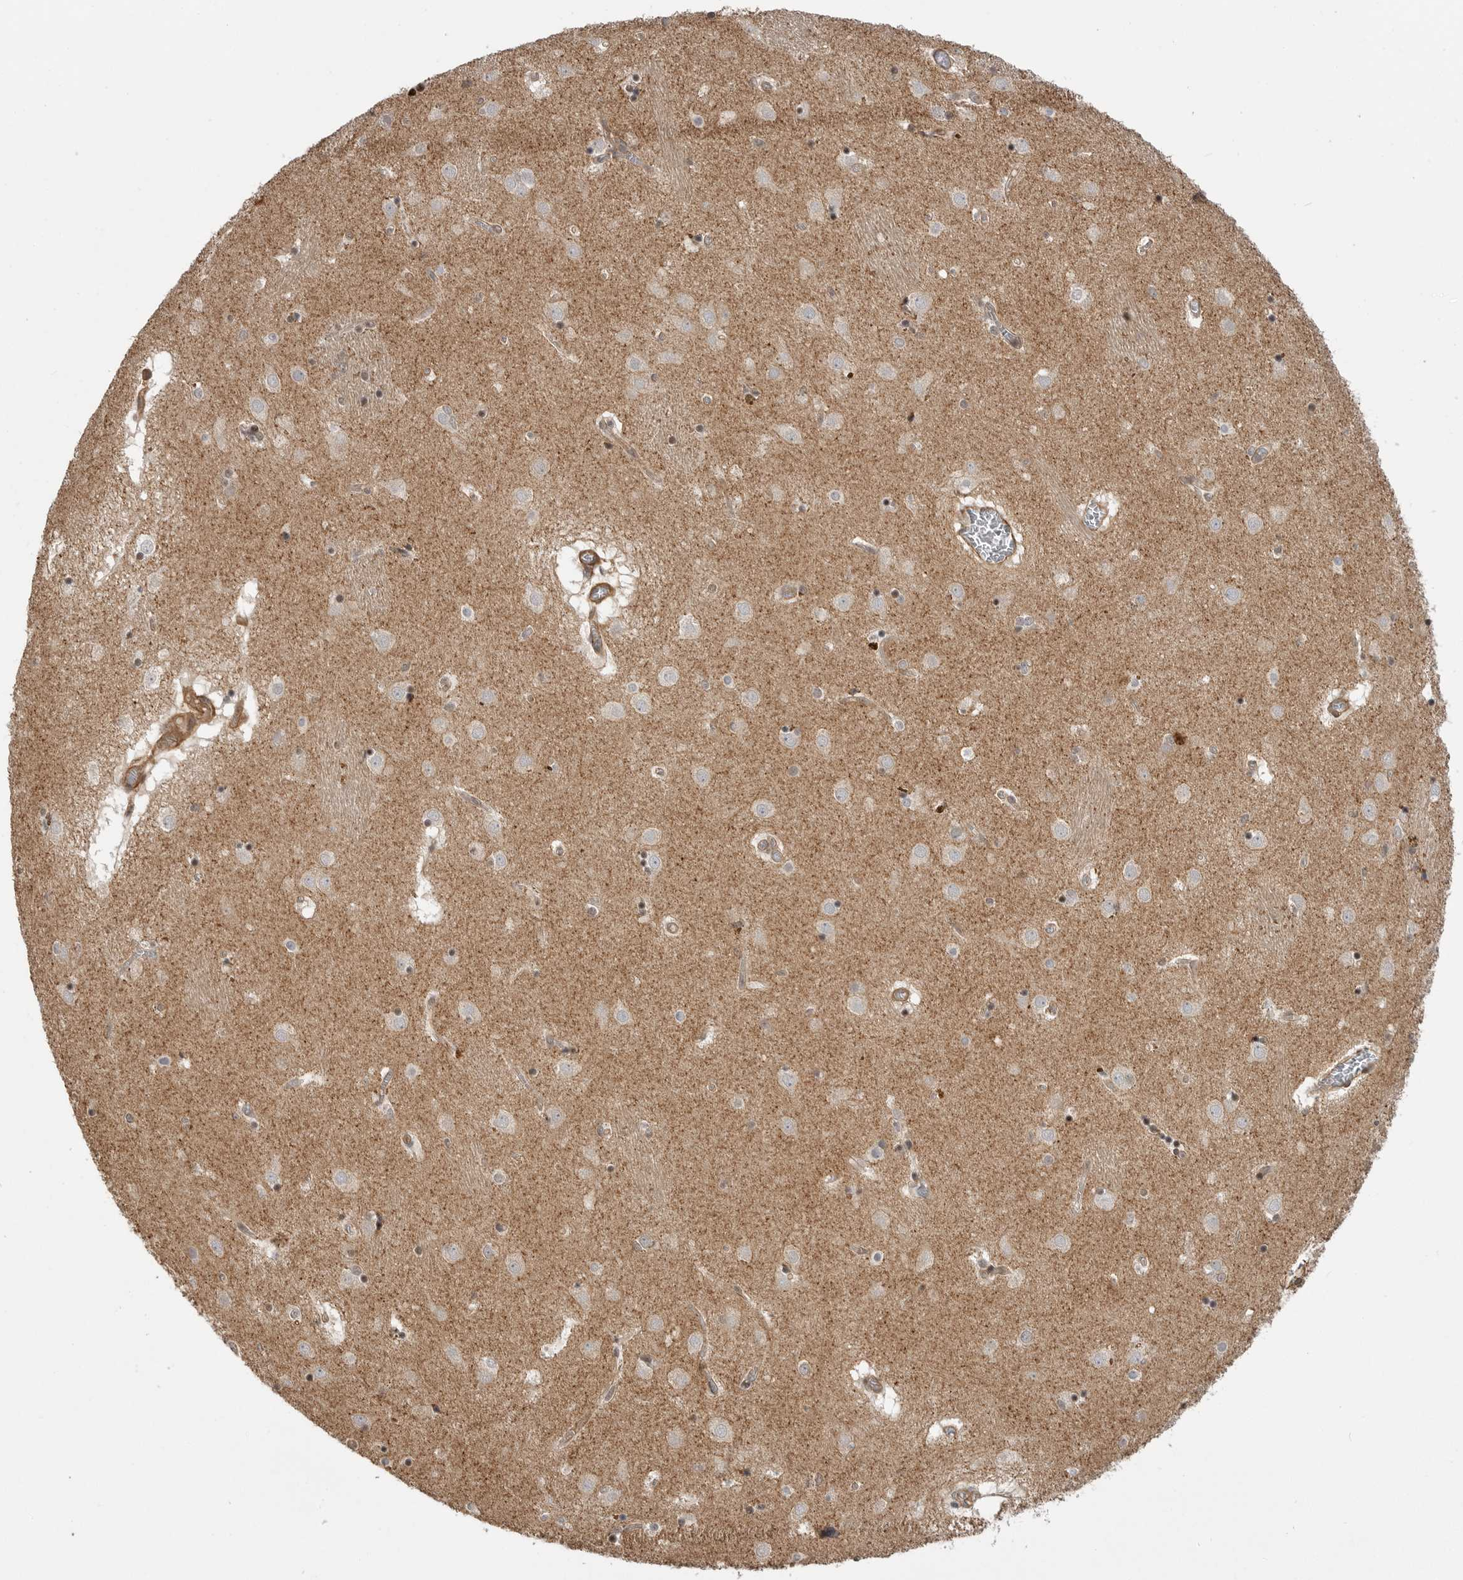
{"staining": {"intensity": "moderate", "quantity": "<25%", "location": "cytoplasmic/membranous"}, "tissue": "caudate", "cell_type": "Glial cells", "image_type": "normal", "snomed": [{"axis": "morphology", "description": "Normal tissue, NOS"}, {"axis": "topography", "description": "Lateral ventricle wall"}], "caption": "Protein expression analysis of unremarkable caudate shows moderate cytoplasmic/membranous positivity in about <25% of glial cells.", "gene": "TRIM56", "patient": {"sex": "male", "age": 70}}